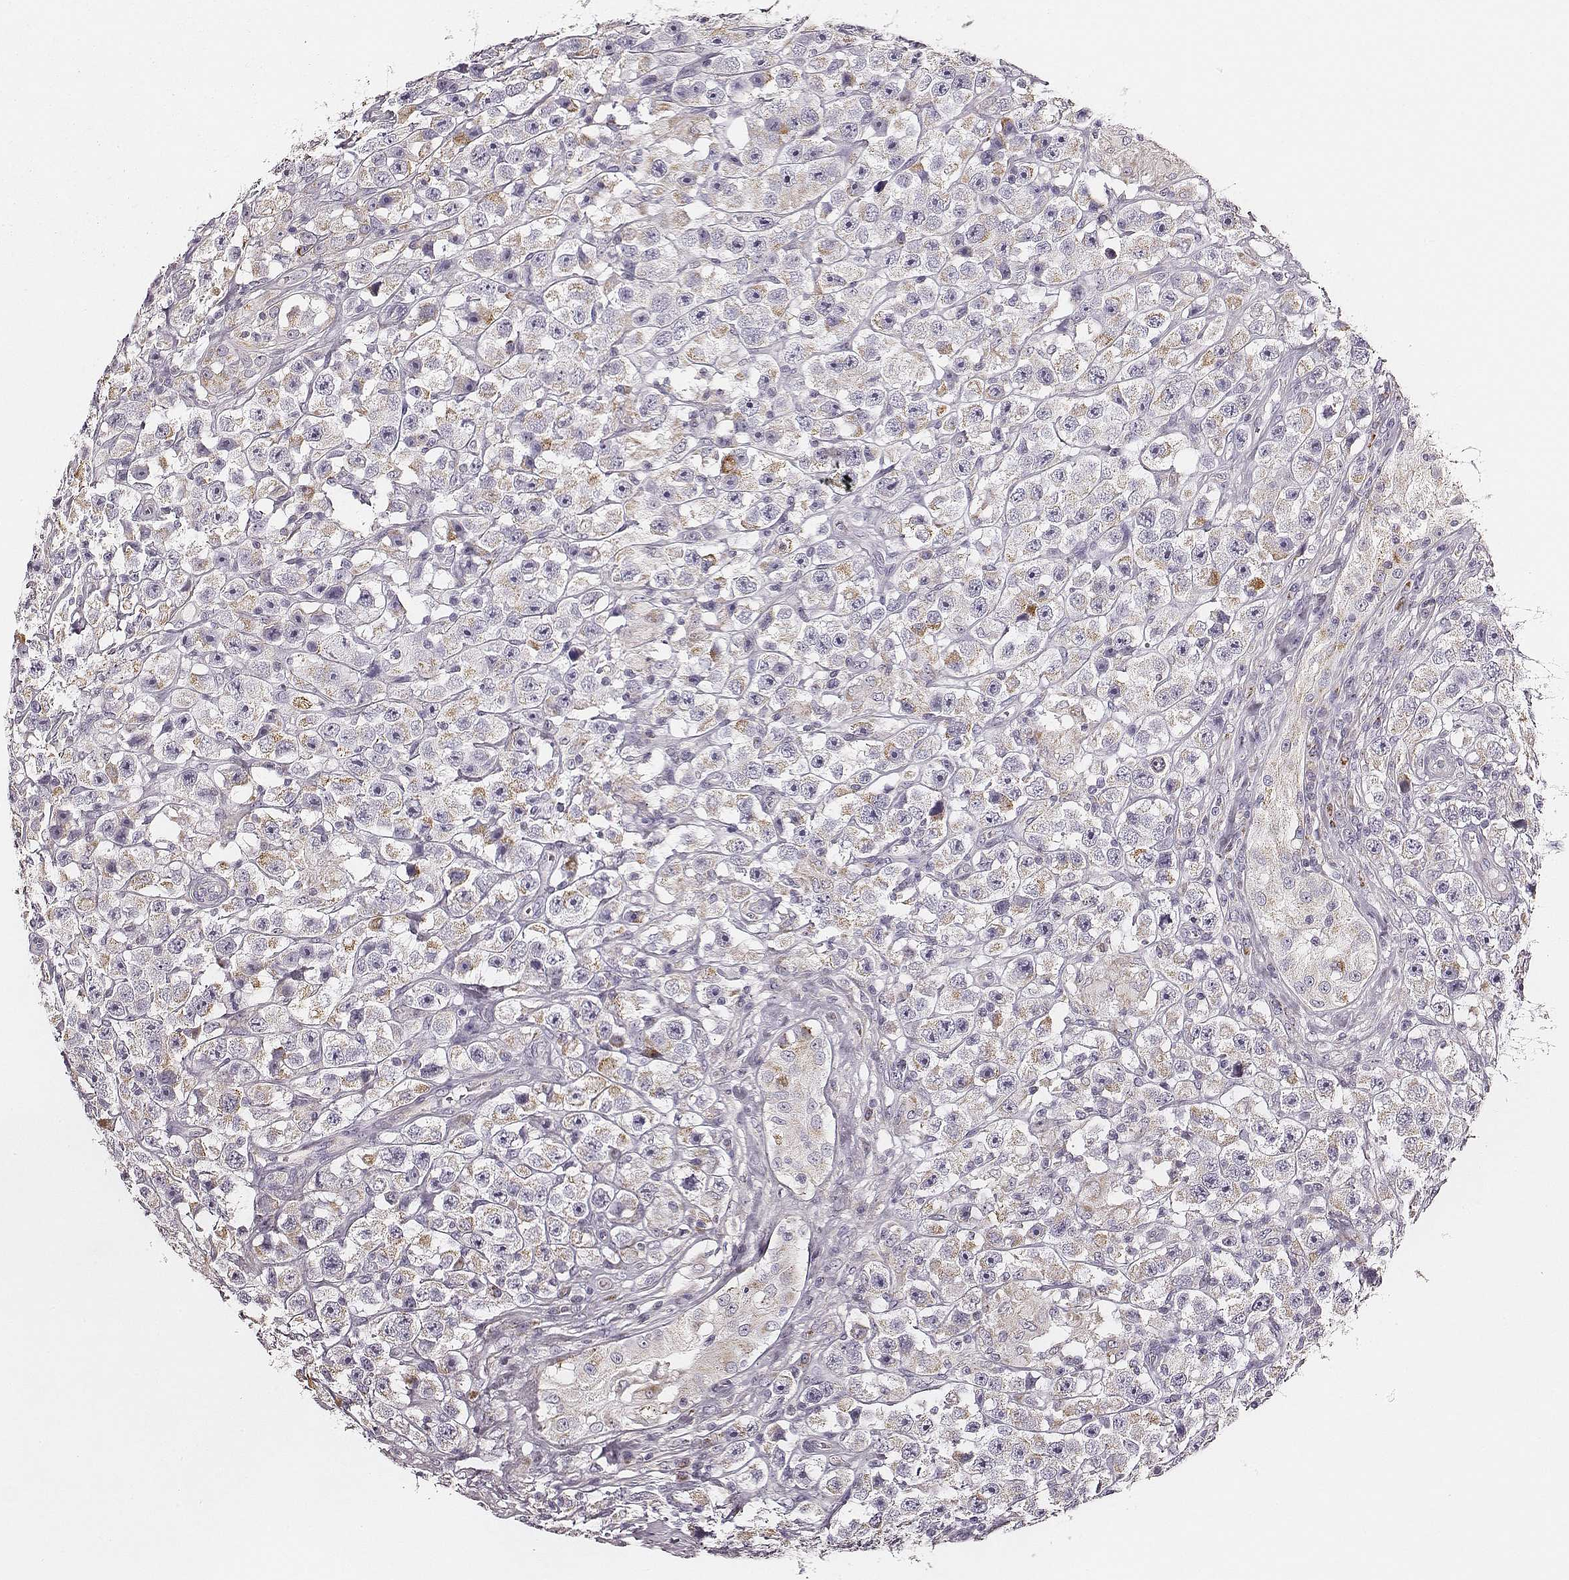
{"staining": {"intensity": "negative", "quantity": "none", "location": "none"}, "tissue": "testis cancer", "cell_type": "Tumor cells", "image_type": "cancer", "snomed": [{"axis": "morphology", "description": "Seminoma, NOS"}, {"axis": "topography", "description": "Testis"}], "caption": "Immunohistochemical staining of testis seminoma reveals no significant positivity in tumor cells.", "gene": "UBL4B", "patient": {"sex": "male", "age": 45}}